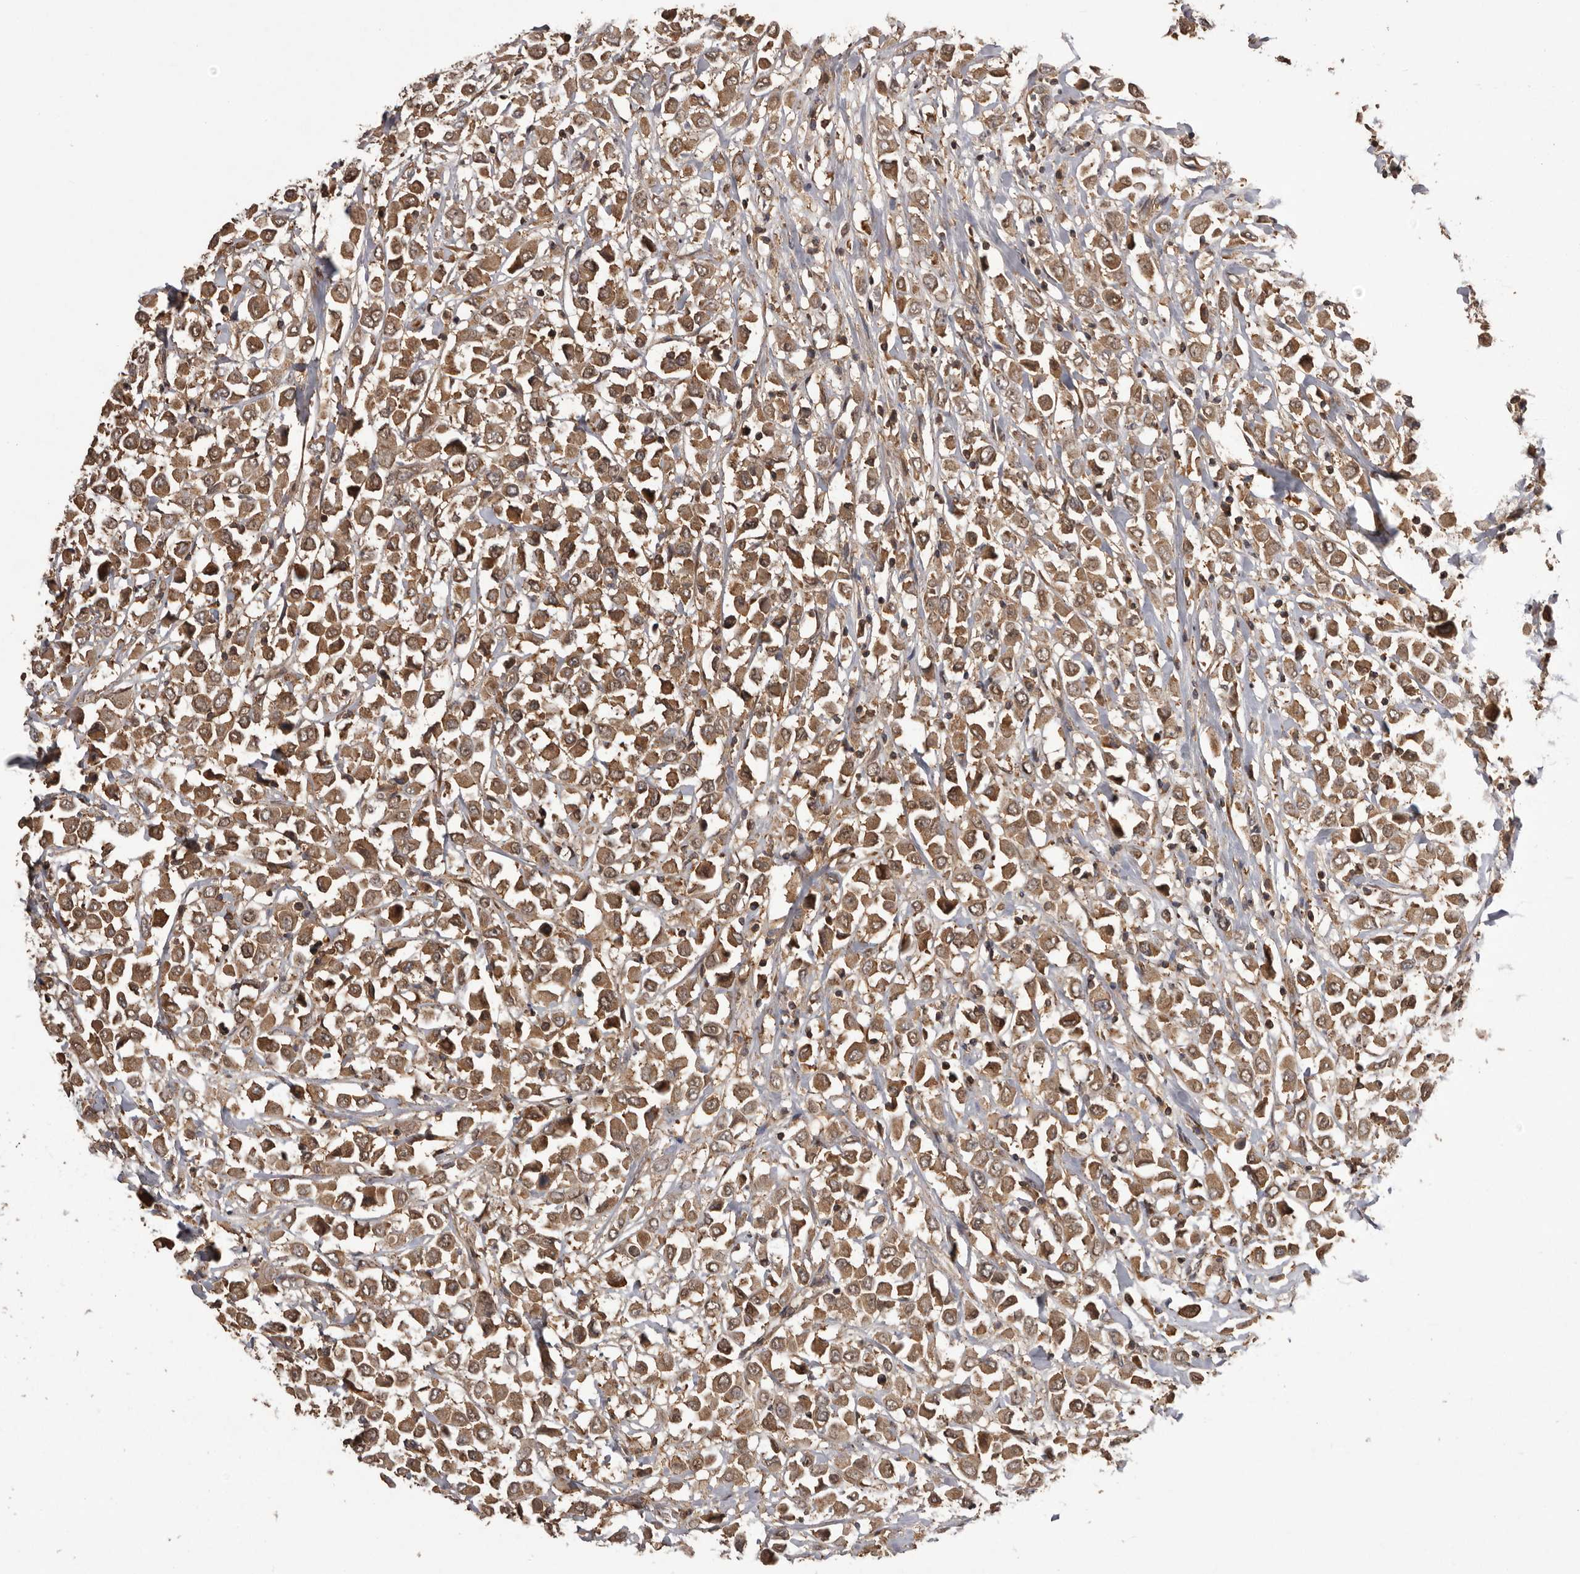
{"staining": {"intensity": "moderate", "quantity": ">75%", "location": "cytoplasmic/membranous"}, "tissue": "breast cancer", "cell_type": "Tumor cells", "image_type": "cancer", "snomed": [{"axis": "morphology", "description": "Duct carcinoma"}, {"axis": "topography", "description": "Breast"}], "caption": "Protein expression analysis of human infiltrating ductal carcinoma (breast) reveals moderate cytoplasmic/membranous positivity in approximately >75% of tumor cells. The staining is performed using DAB brown chromogen to label protein expression. The nuclei are counter-stained blue using hematoxylin.", "gene": "SLC22A3", "patient": {"sex": "female", "age": 61}}